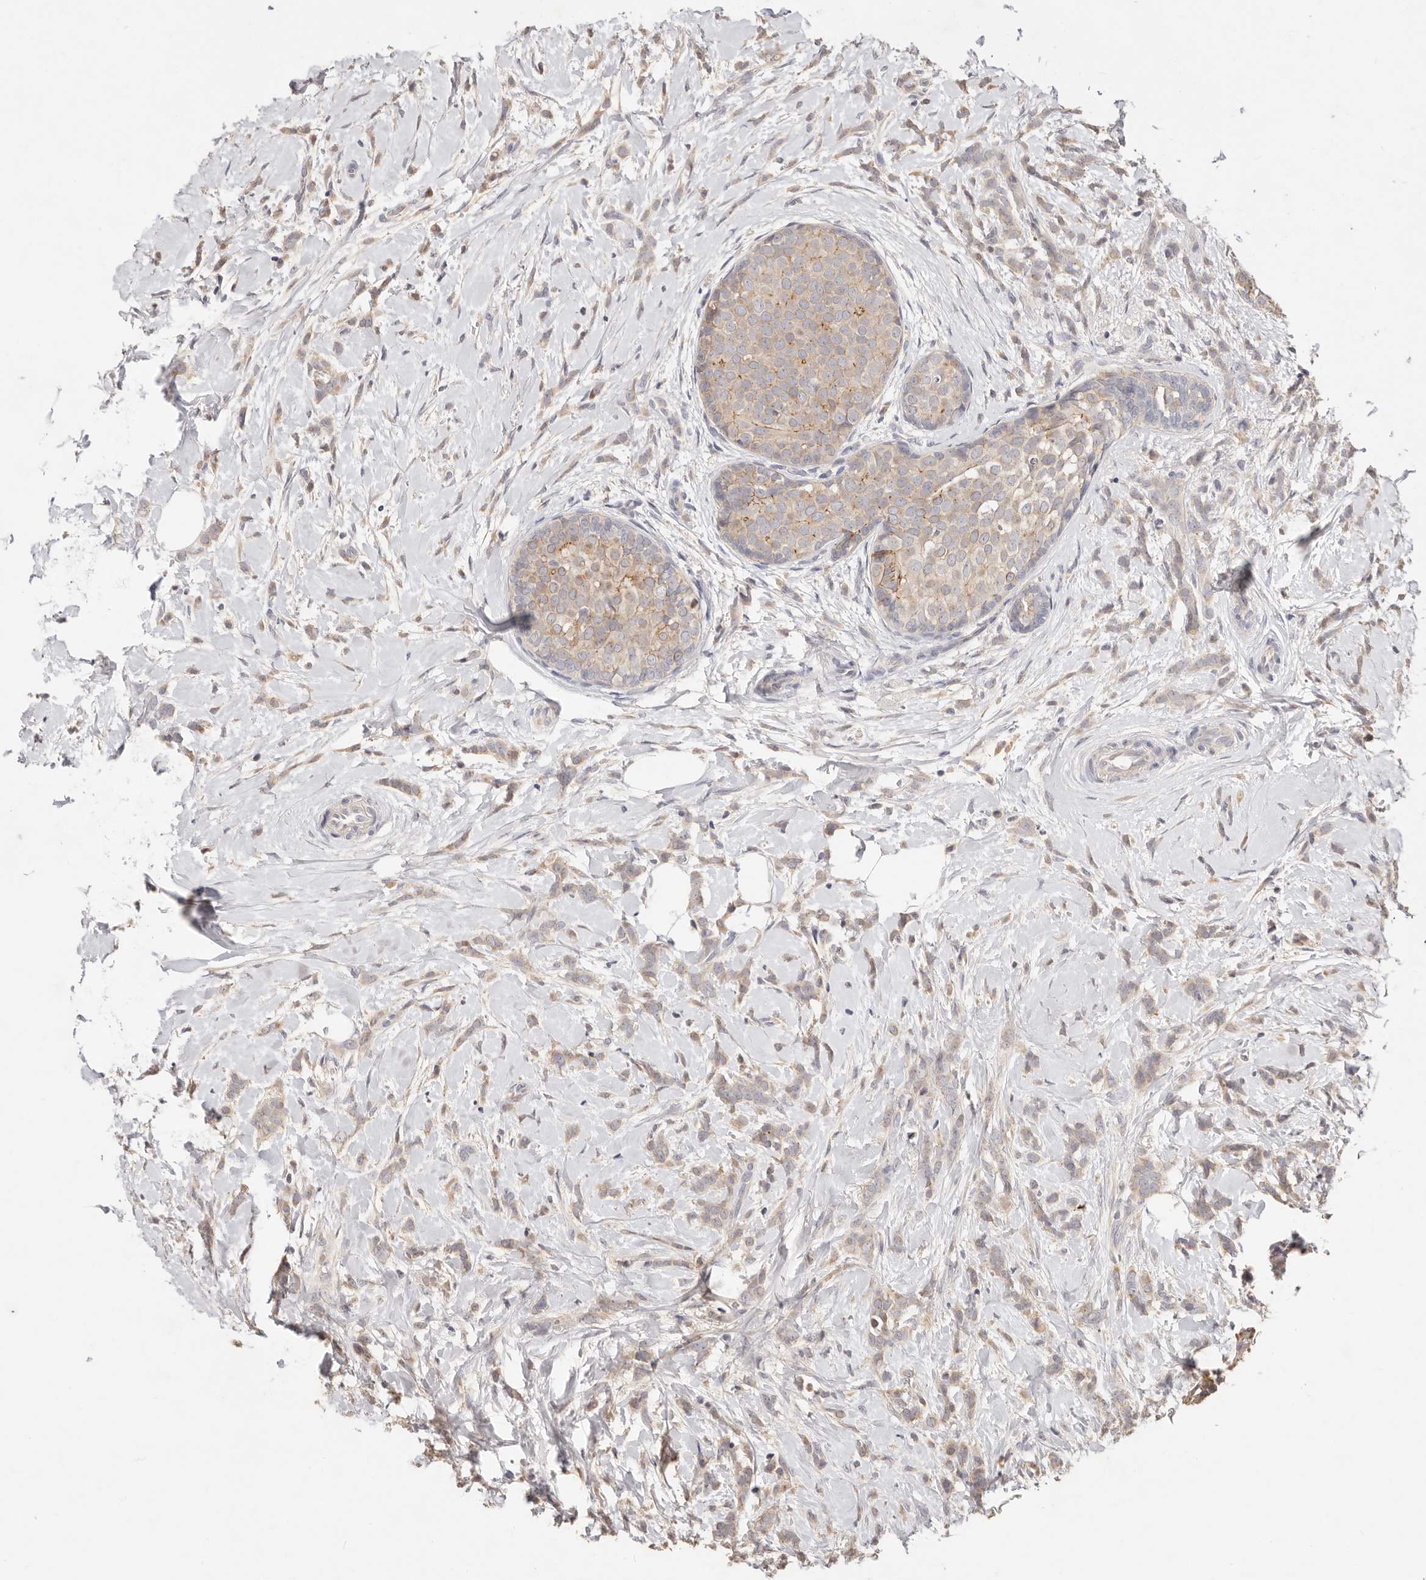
{"staining": {"intensity": "weak", "quantity": "<25%", "location": "cytoplasmic/membranous"}, "tissue": "breast cancer", "cell_type": "Tumor cells", "image_type": "cancer", "snomed": [{"axis": "morphology", "description": "Lobular carcinoma, in situ"}, {"axis": "morphology", "description": "Lobular carcinoma"}, {"axis": "topography", "description": "Breast"}], "caption": "Protein analysis of breast cancer (lobular carcinoma in situ) exhibits no significant expression in tumor cells.", "gene": "CXADR", "patient": {"sex": "female", "age": 41}}